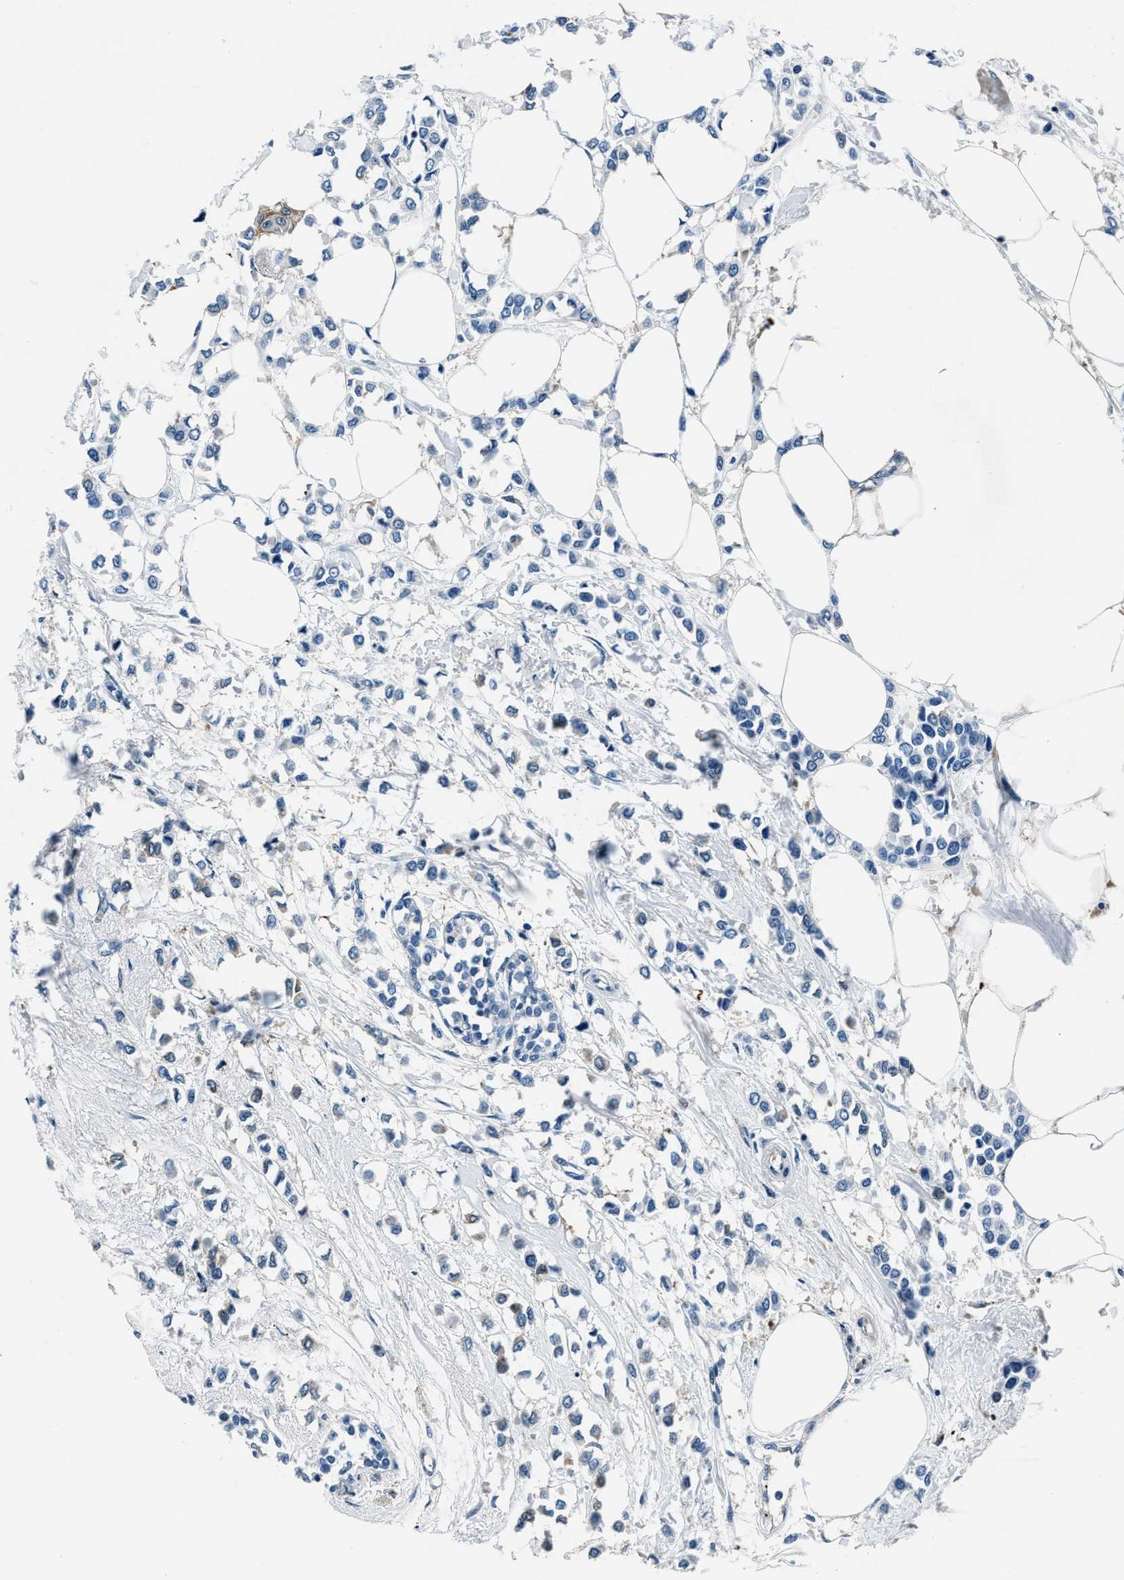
{"staining": {"intensity": "negative", "quantity": "none", "location": "none"}, "tissue": "breast cancer", "cell_type": "Tumor cells", "image_type": "cancer", "snomed": [{"axis": "morphology", "description": "Lobular carcinoma"}, {"axis": "topography", "description": "Breast"}], "caption": "Immunohistochemistry (IHC) histopathology image of breast cancer (lobular carcinoma) stained for a protein (brown), which demonstrates no positivity in tumor cells.", "gene": "PTPDC1", "patient": {"sex": "female", "age": 51}}